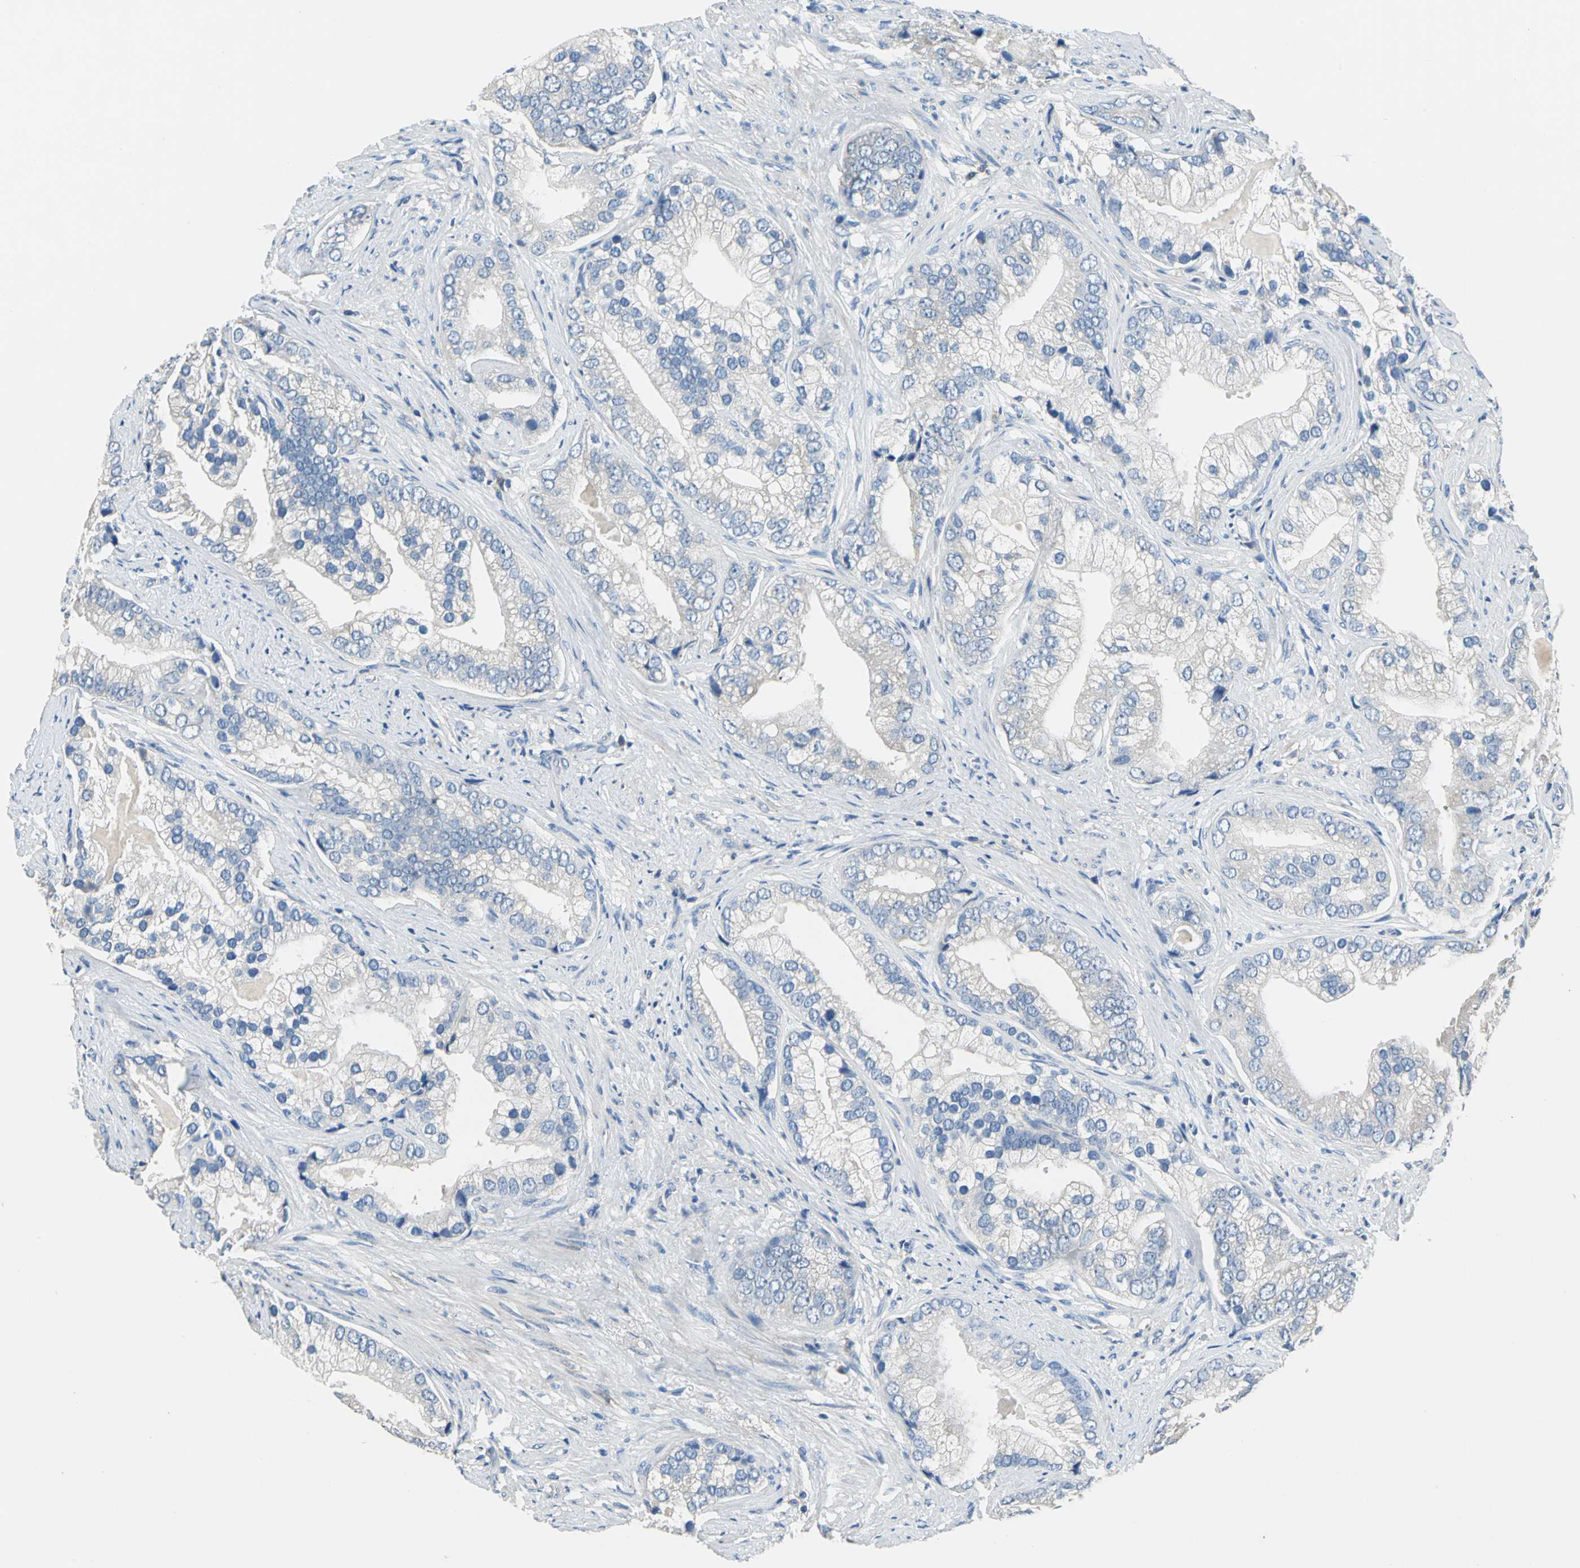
{"staining": {"intensity": "negative", "quantity": "none", "location": "none"}, "tissue": "prostate cancer", "cell_type": "Tumor cells", "image_type": "cancer", "snomed": [{"axis": "morphology", "description": "Adenocarcinoma, Low grade"}, {"axis": "topography", "description": "Prostate"}], "caption": "Low-grade adenocarcinoma (prostate) was stained to show a protein in brown. There is no significant expression in tumor cells.", "gene": "PRKCA", "patient": {"sex": "male", "age": 71}}